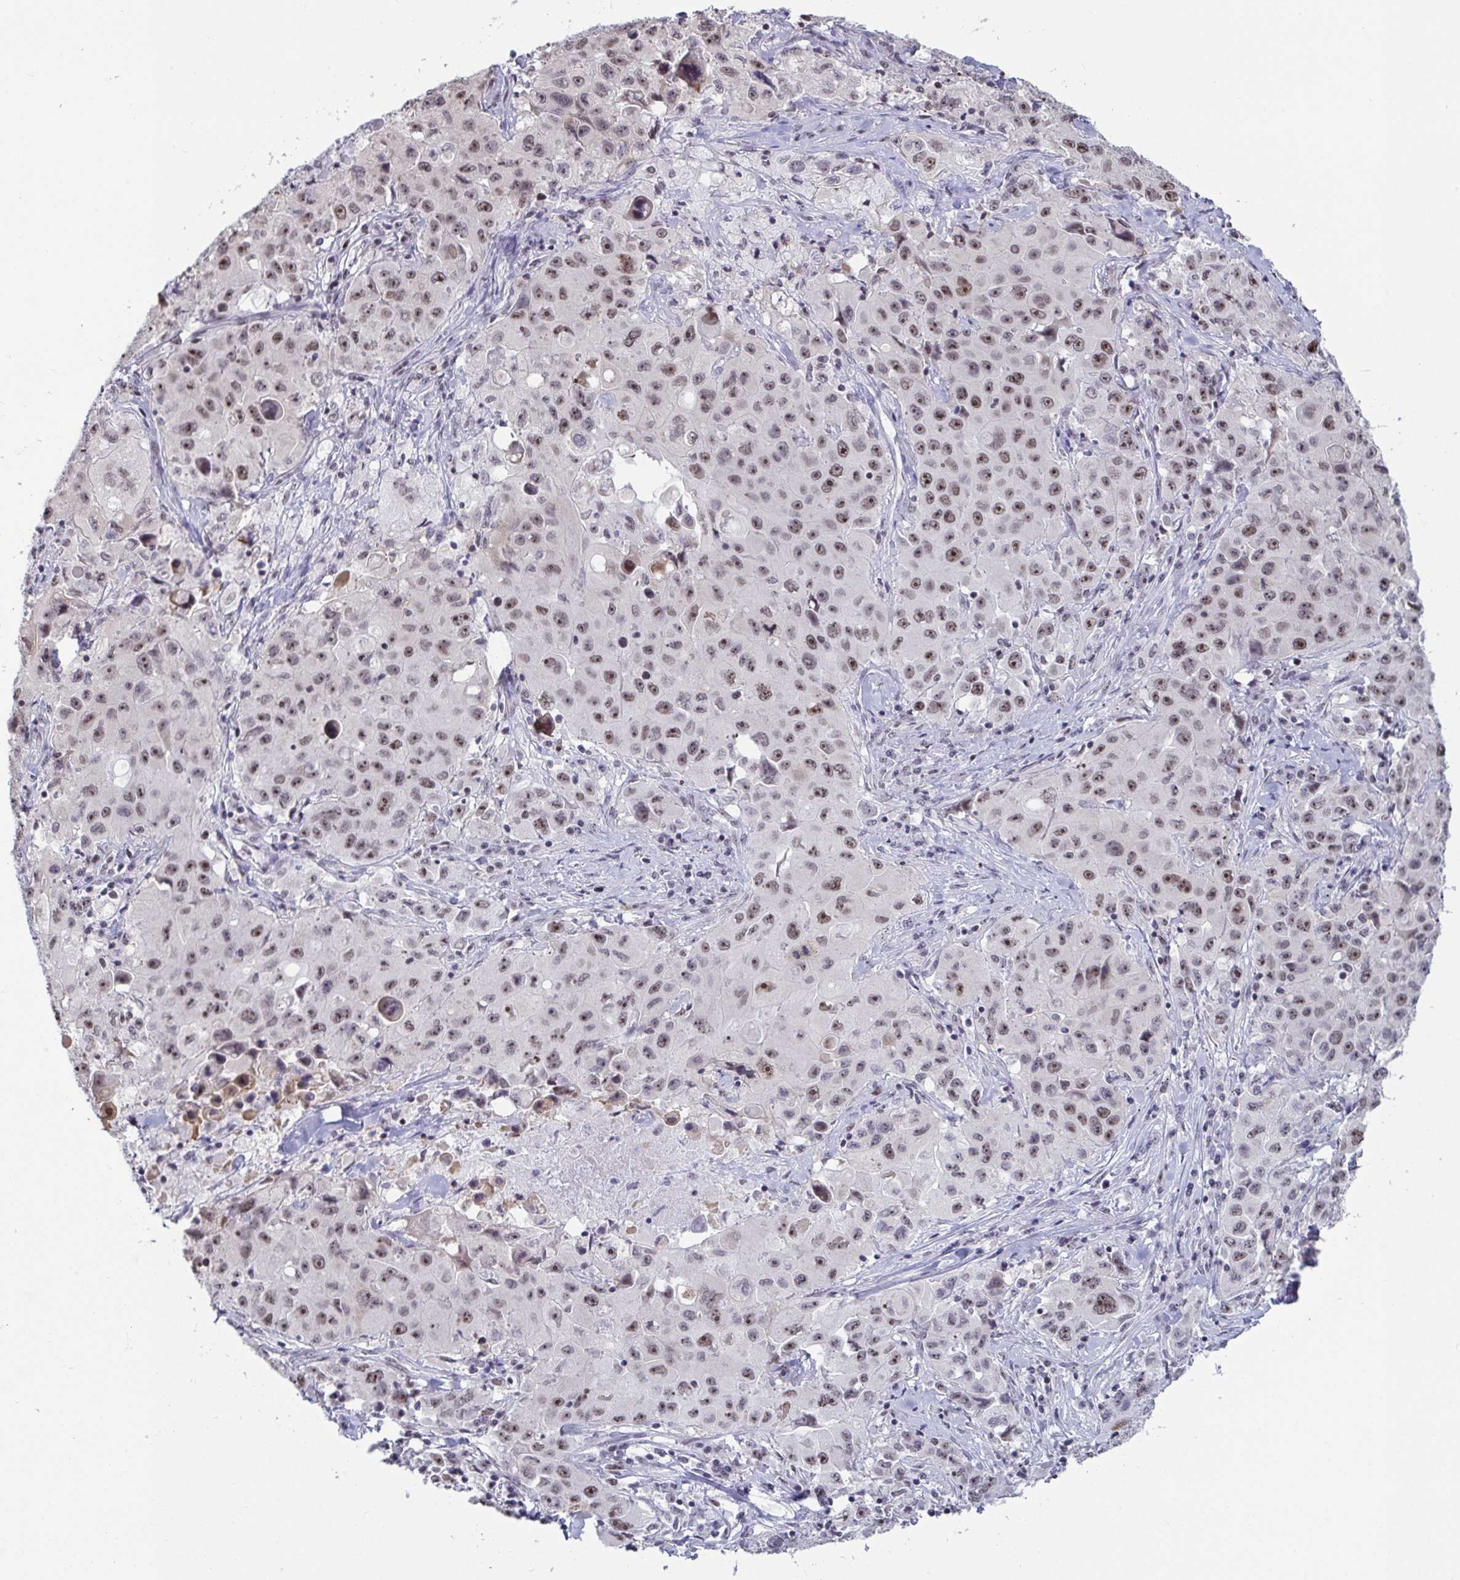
{"staining": {"intensity": "moderate", "quantity": ">75%", "location": "nuclear"}, "tissue": "lung cancer", "cell_type": "Tumor cells", "image_type": "cancer", "snomed": [{"axis": "morphology", "description": "Squamous cell carcinoma, NOS"}, {"axis": "topography", "description": "Lung"}], "caption": "Lung cancer was stained to show a protein in brown. There is medium levels of moderate nuclear positivity in about >75% of tumor cells.", "gene": "SUPT16H", "patient": {"sex": "male", "age": 63}}